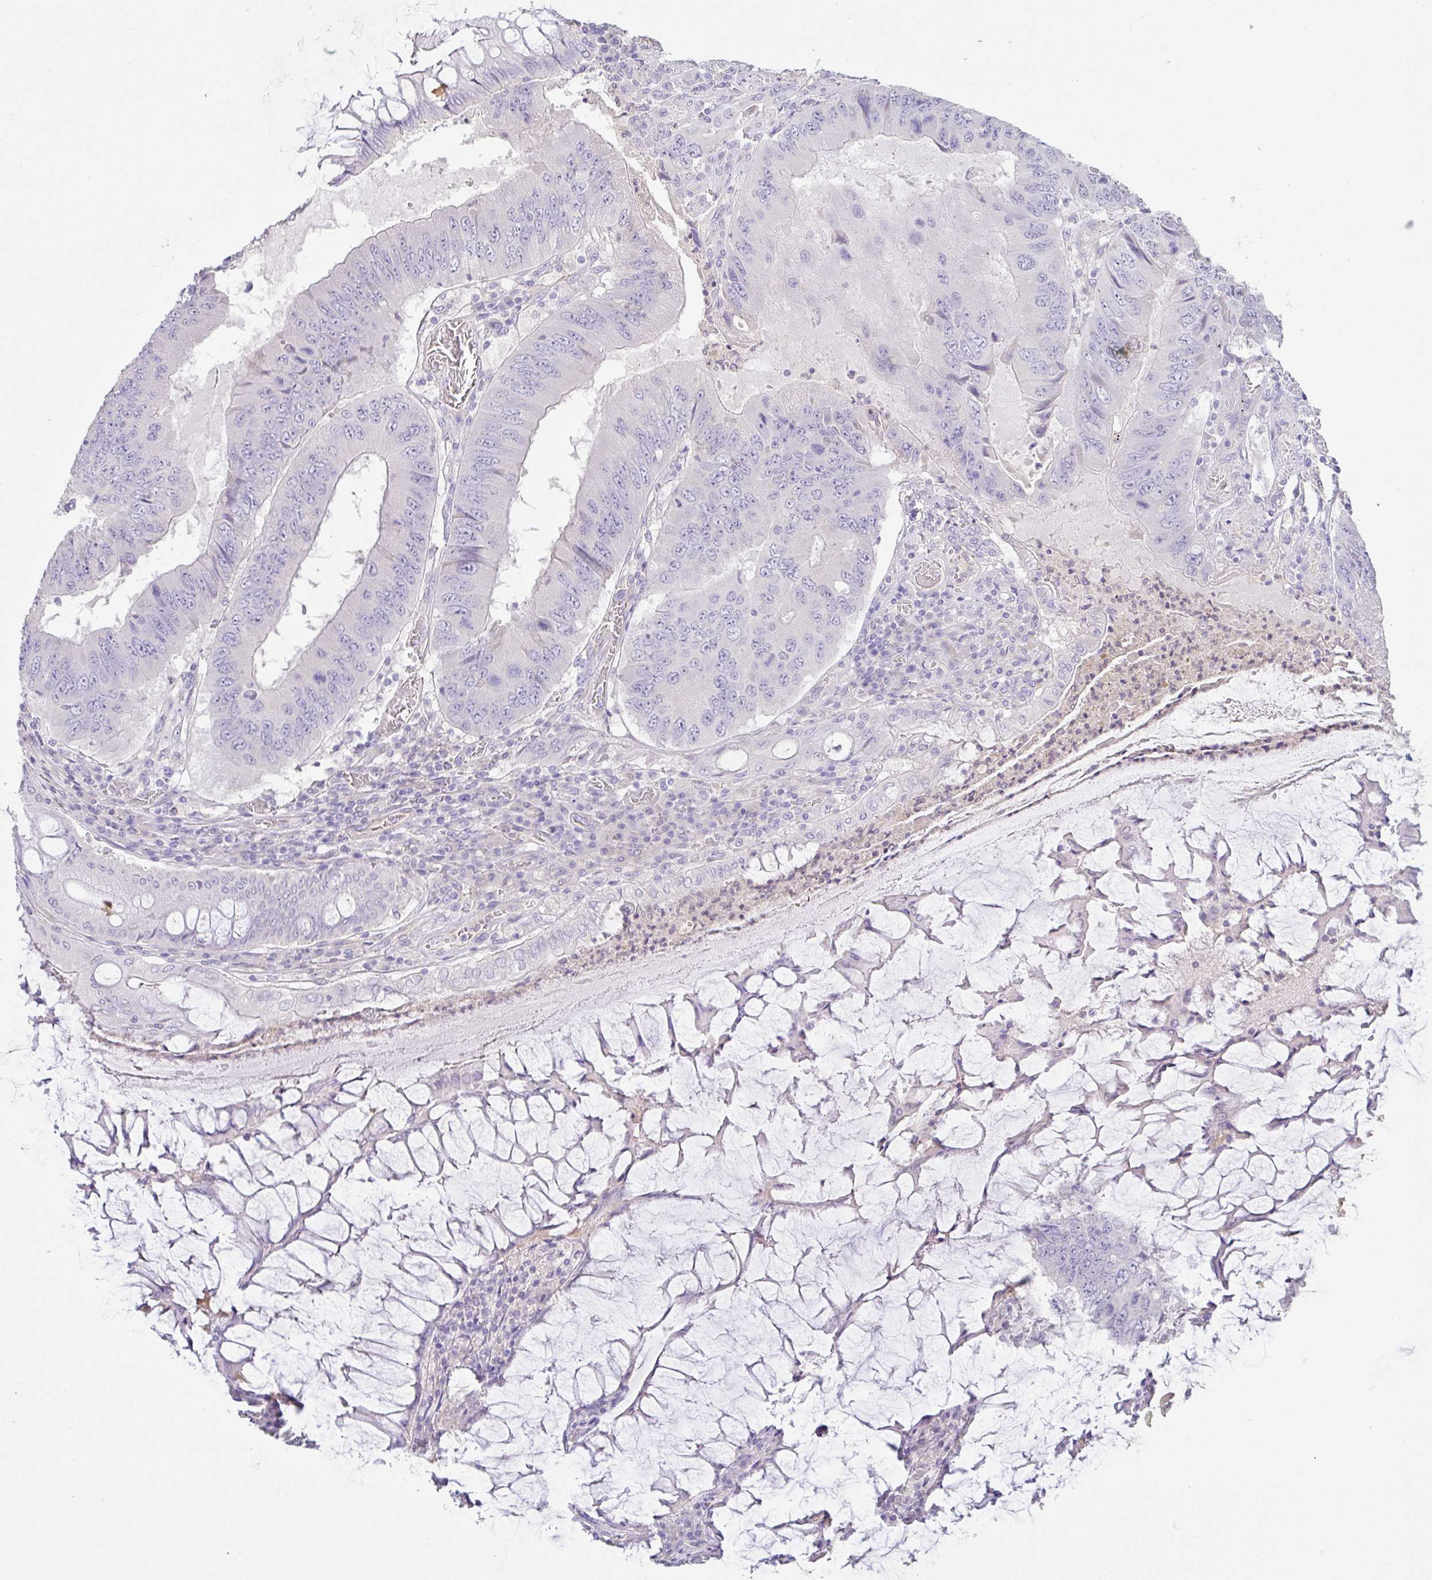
{"staining": {"intensity": "negative", "quantity": "none", "location": "none"}, "tissue": "colorectal cancer", "cell_type": "Tumor cells", "image_type": "cancer", "snomed": [{"axis": "morphology", "description": "Adenocarcinoma, NOS"}, {"axis": "topography", "description": "Colon"}], "caption": "Tumor cells show no significant staining in adenocarcinoma (colorectal). (DAB IHC visualized using brightfield microscopy, high magnification).", "gene": "PYGM", "patient": {"sex": "male", "age": 53}}